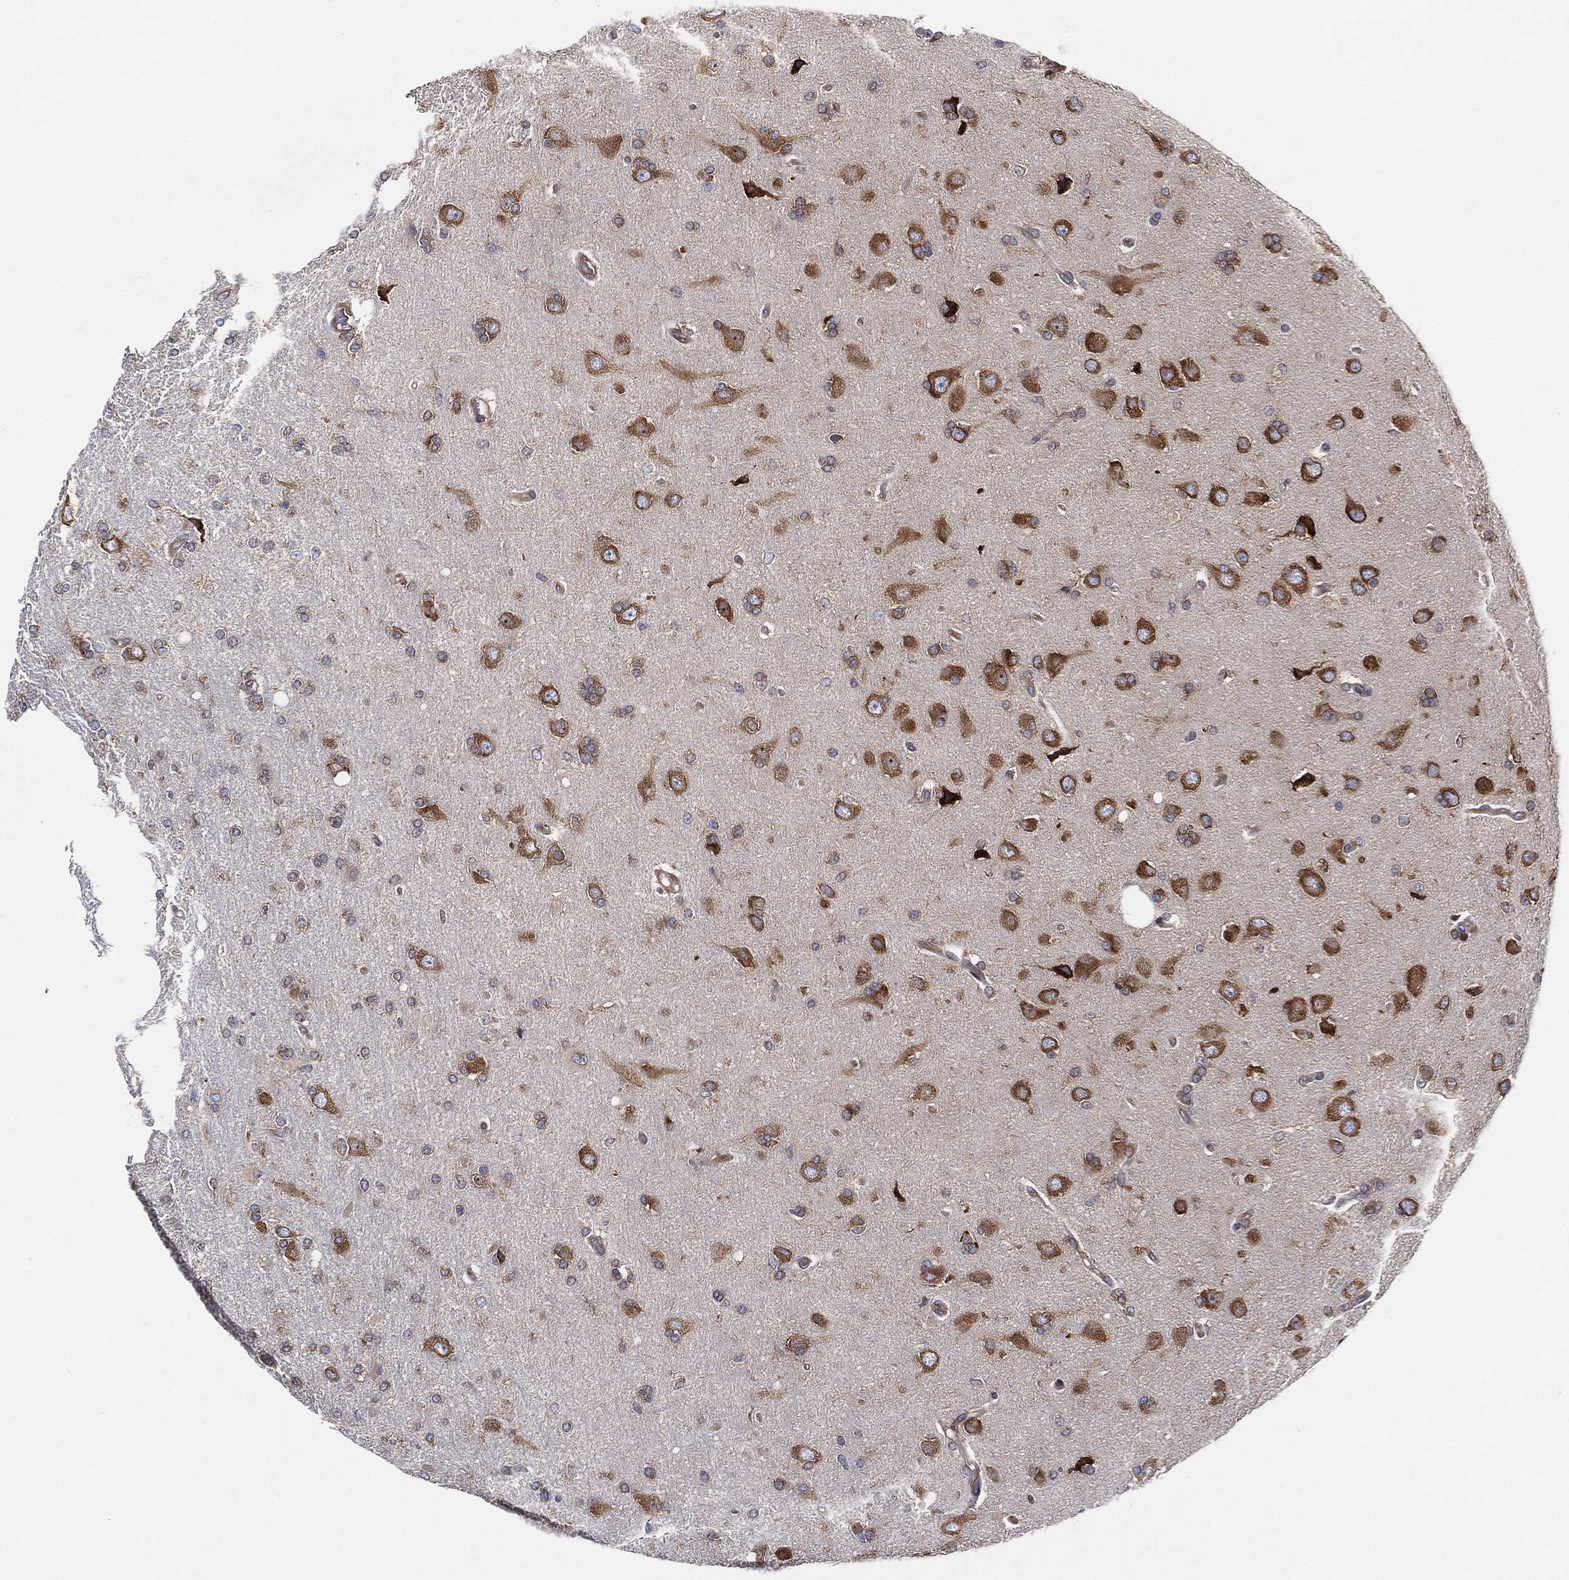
{"staining": {"intensity": "moderate", "quantity": "25%-75%", "location": "cytoplasmic/membranous"}, "tissue": "glioma", "cell_type": "Tumor cells", "image_type": "cancer", "snomed": [{"axis": "morphology", "description": "Glioma, malignant, High grade"}, {"axis": "topography", "description": "Cerebral cortex"}], "caption": "High-power microscopy captured an IHC histopathology image of glioma, revealing moderate cytoplasmic/membranous staining in approximately 25%-75% of tumor cells.", "gene": "EIF2S2", "patient": {"sex": "male", "age": 70}}